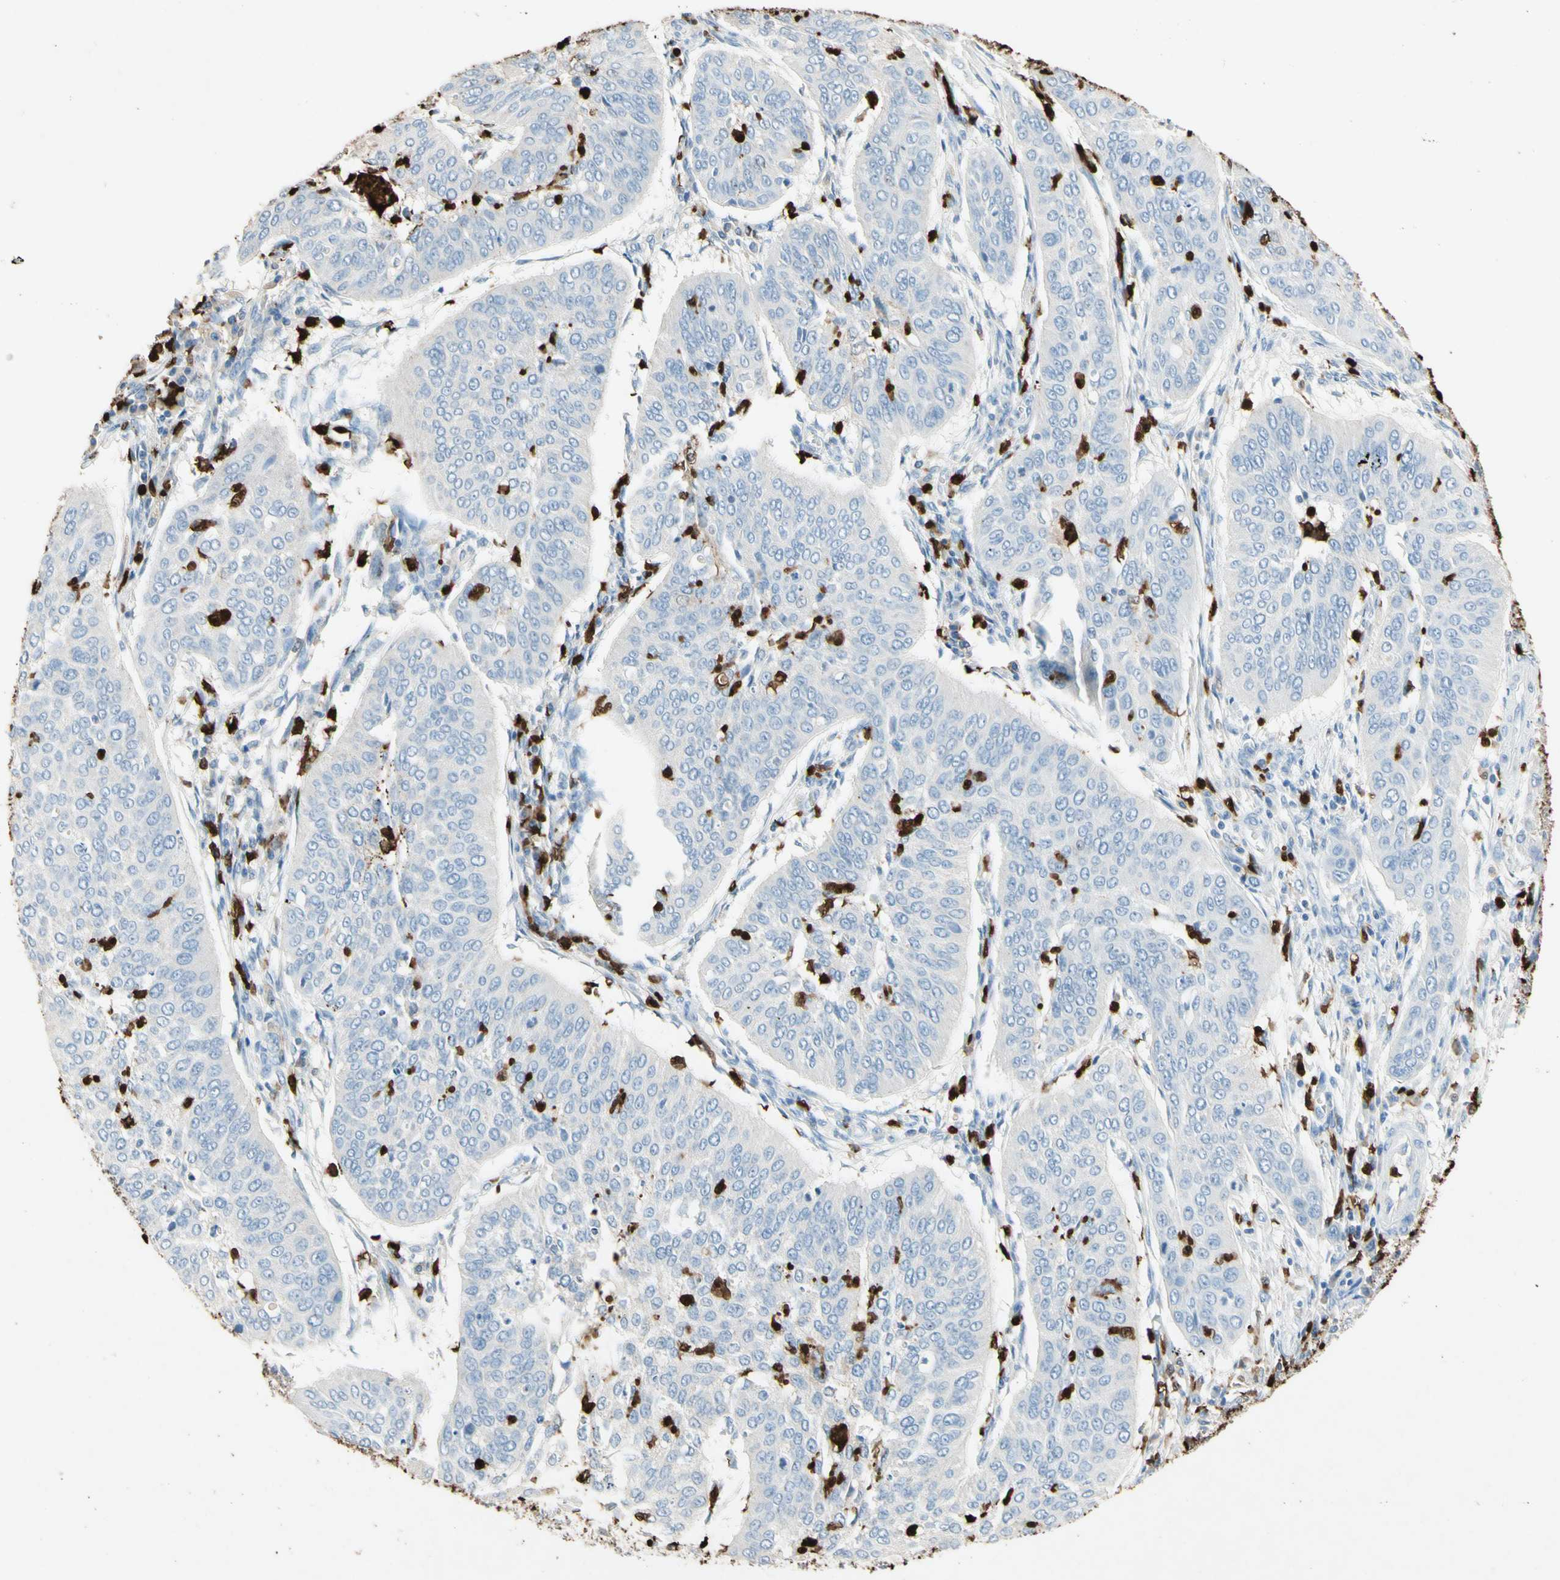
{"staining": {"intensity": "negative", "quantity": "none", "location": "none"}, "tissue": "cervical cancer", "cell_type": "Tumor cells", "image_type": "cancer", "snomed": [{"axis": "morphology", "description": "Normal tissue, NOS"}, {"axis": "morphology", "description": "Squamous cell carcinoma, NOS"}, {"axis": "topography", "description": "Cervix"}], "caption": "Tumor cells are negative for protein expression in human cervical squamous cell carcinoma. (Stains: DAB immunohistochemistry with hematoxylin counter stain, Microscopy: brightfield microscopy at high magnification).", "gene": "NFKBIZ", "patient": {"sex": "female", "age": 39}}